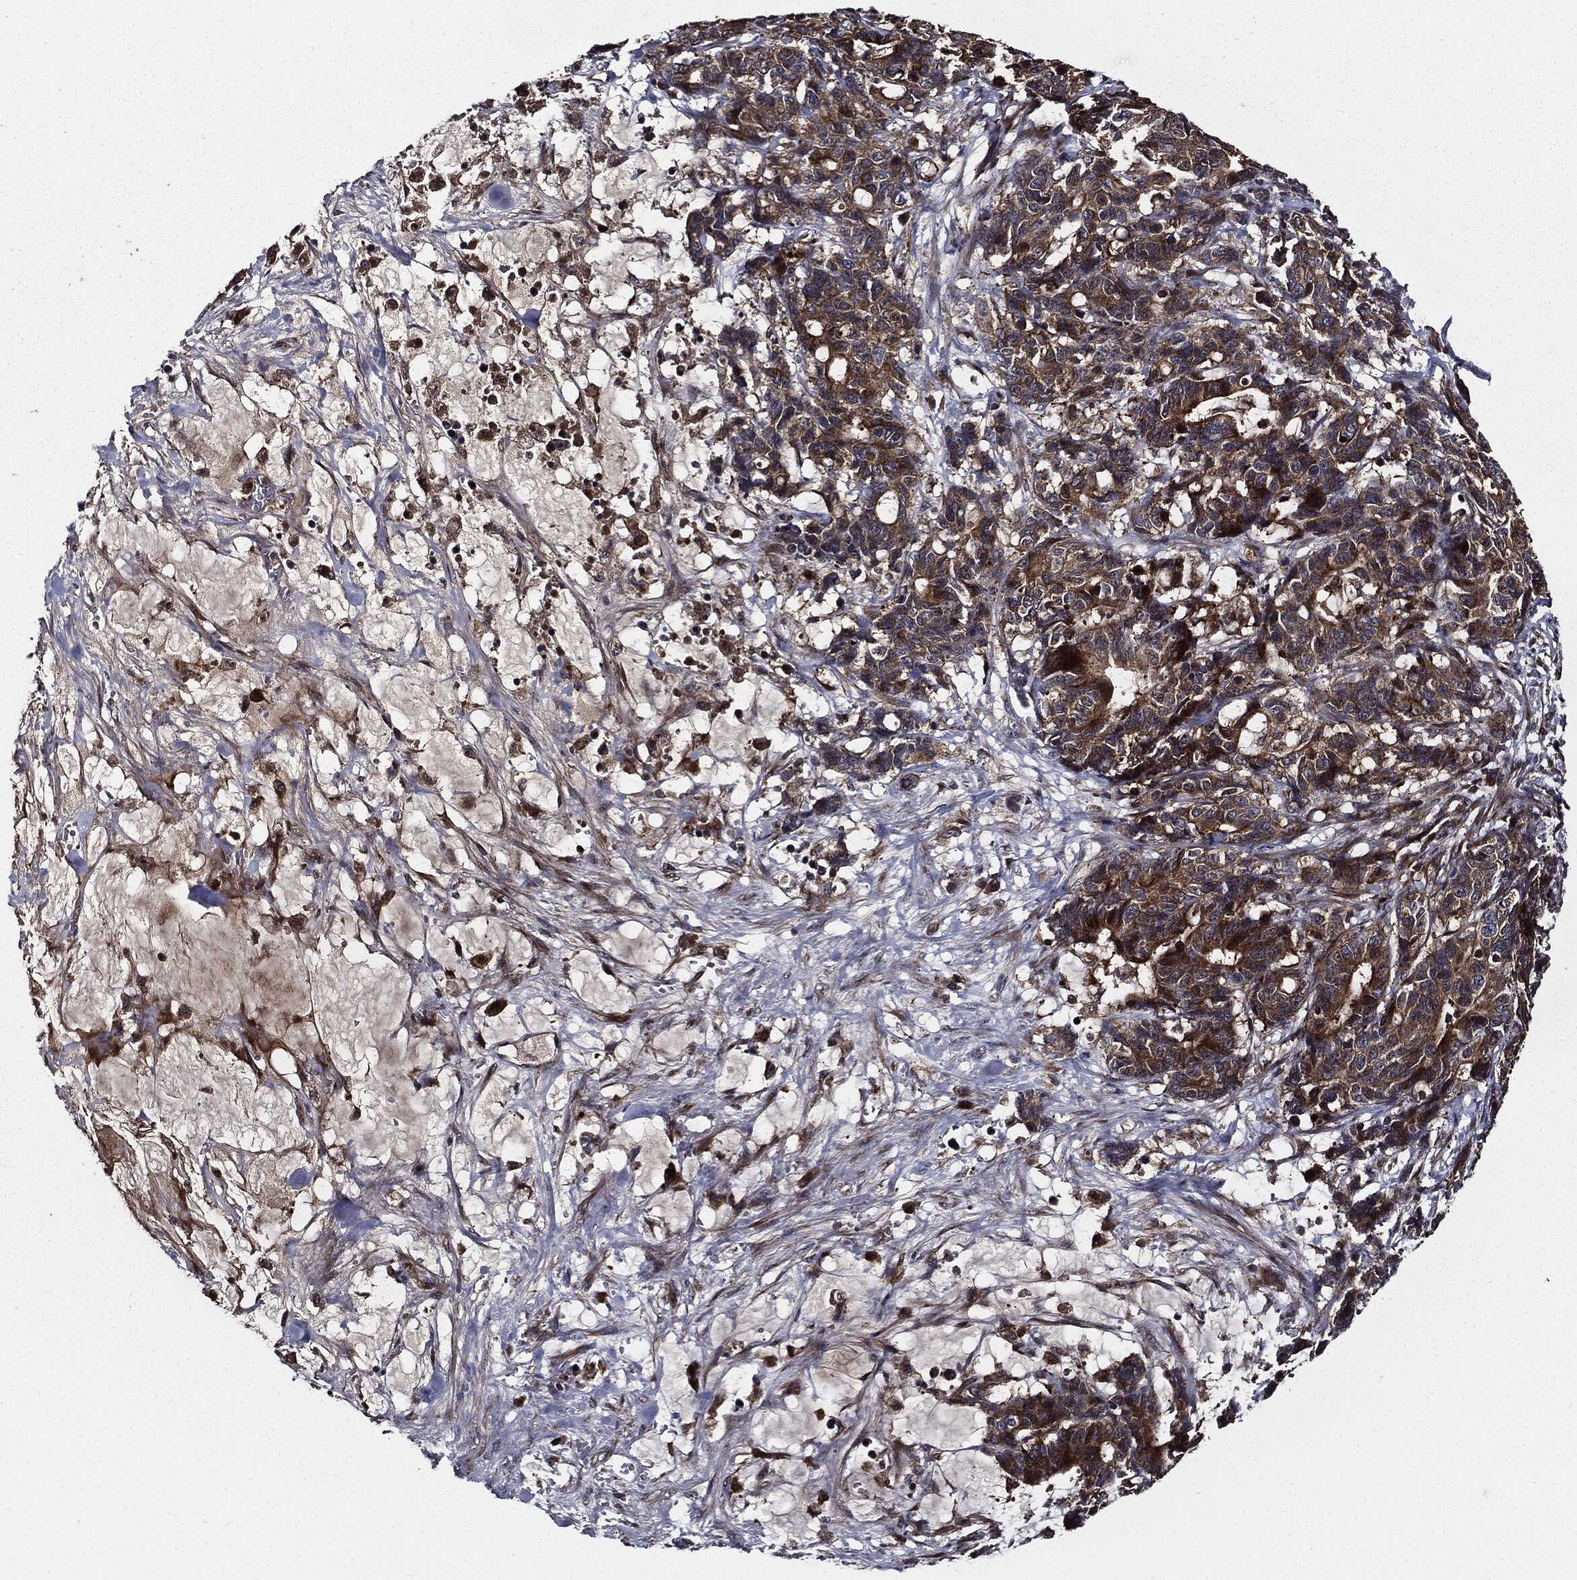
{"staining": {"intensity": "moderate", "quantity": ">75%", "location": "cytoplasmic/membranous"}, "tissue": "stomach cancer", "cell_type": "Tumor cells", "image_type": "cancer", "snomed": [{"axis": "morphology", "description": "Normal tissue, NOS"}, {"axis": "morphology", "description": "Adenocarcinoma, NOS"}, {"axis": "topography", "description": "Stomach"}], "caption": "Brown immunohistochemical staining in stomach cancer (adenocarcinoma) demonstrates moderate cytoplasmic/membranous staining in approximately >75% of tumor cells. (DAB (3,3'-diaminobenzidine) = brown stain, brightfield microscopy at high magnification).", "gene": "HTT", "patient": {"sex": "female", "age": 64}}